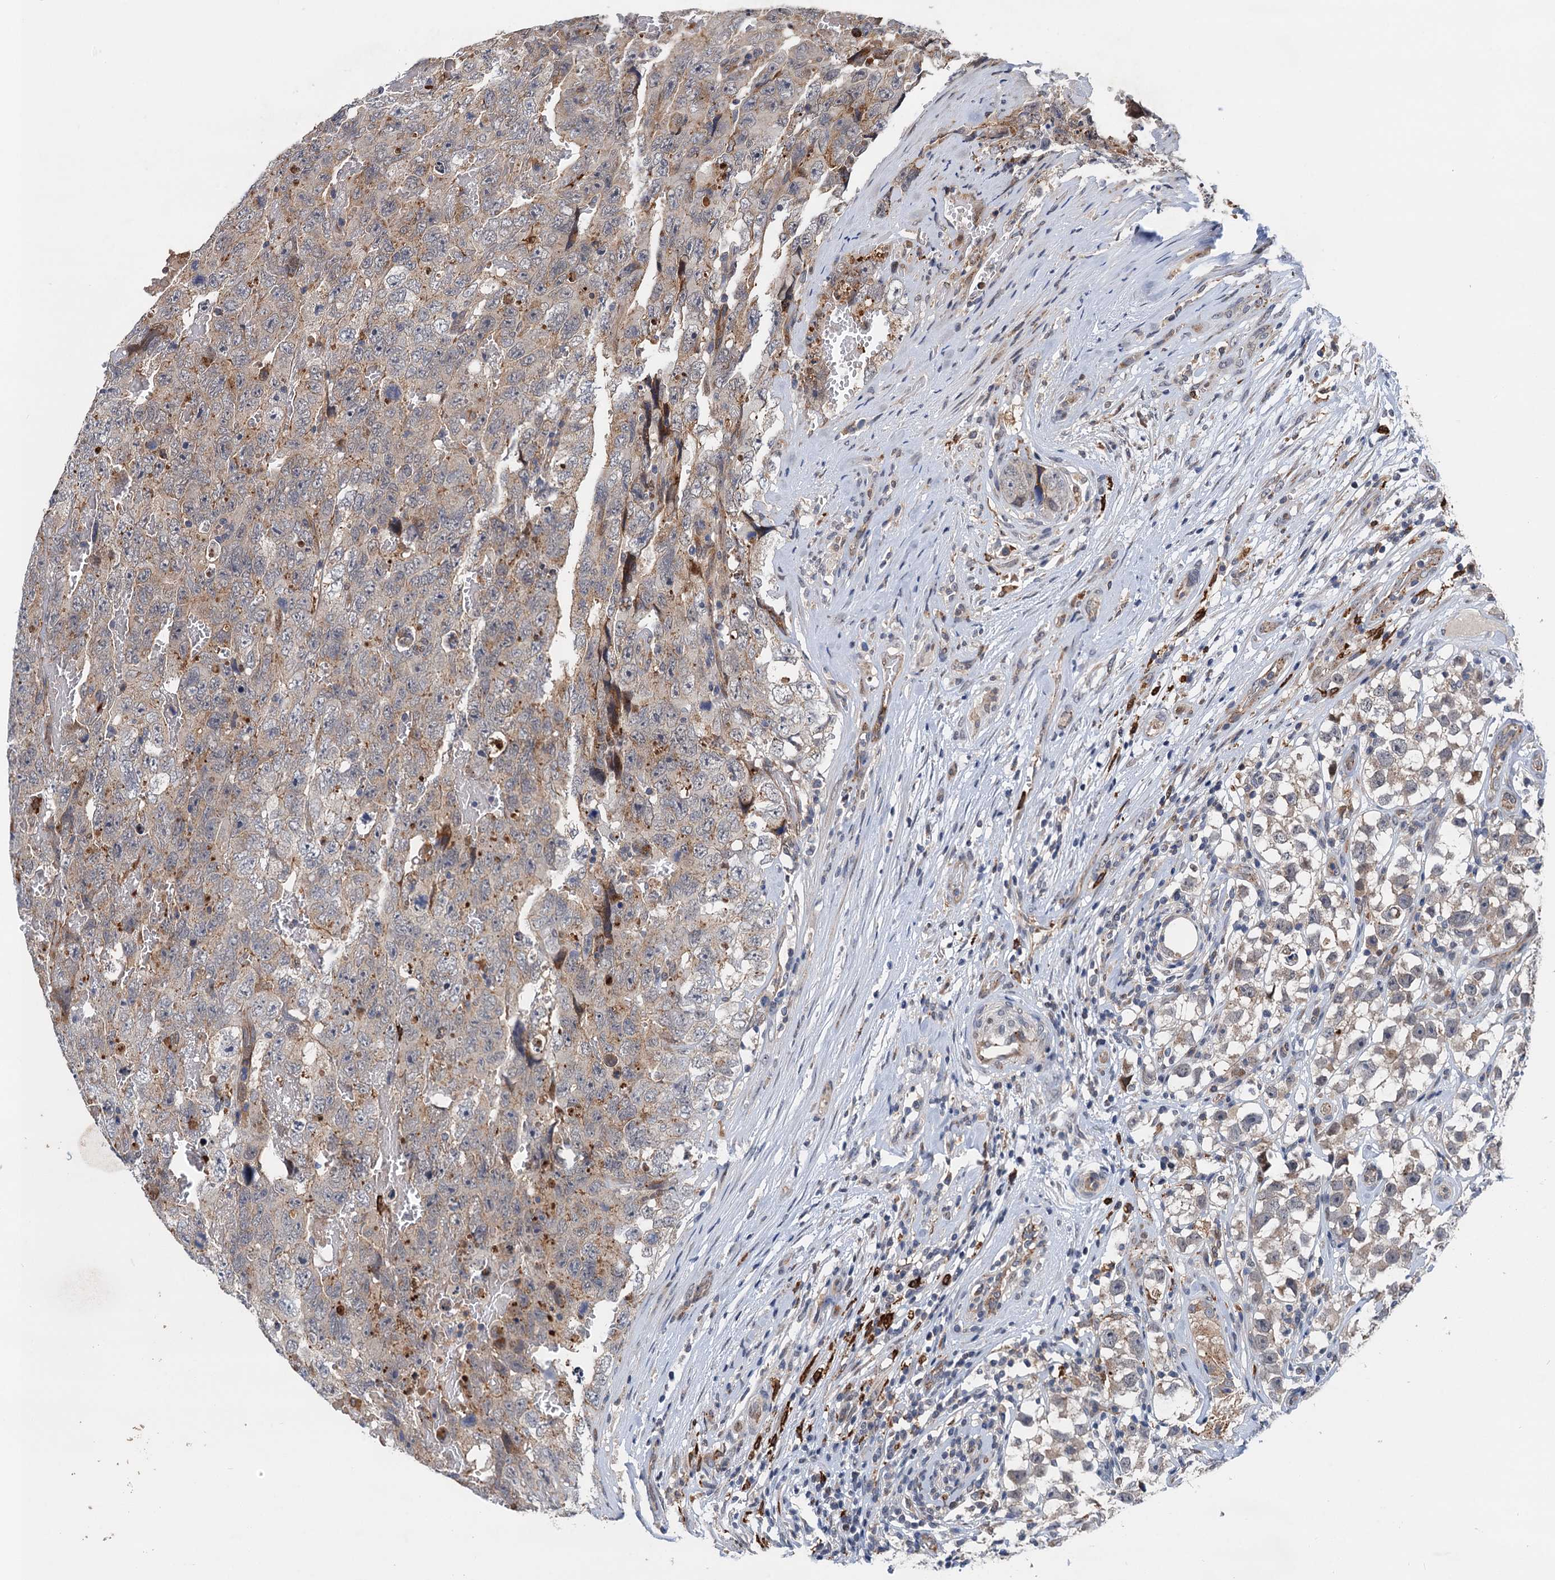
{"staining": {"intensity": "moderate", "quantity": "<25%", "location": "cytoplasmic/membranous"}, "tissue": "testis cancer", "cell_type": "Tumor cells", "image_type": "cancer", "snomed": [{"axis": "morphology", "description": "Carcinoma, Embryonal, NOS"}, {"axis": "topography", "description": "Testis"}], "caption": "Immunohistochemistry (IHC) of human testis cancer (embryonal carcinoma) displays low levels of moderate cytoplasmic/membranous staining in about <25% of tumor cells.", "gene": "NLRP10", "patient": {"sex": "male", "age": 45}}